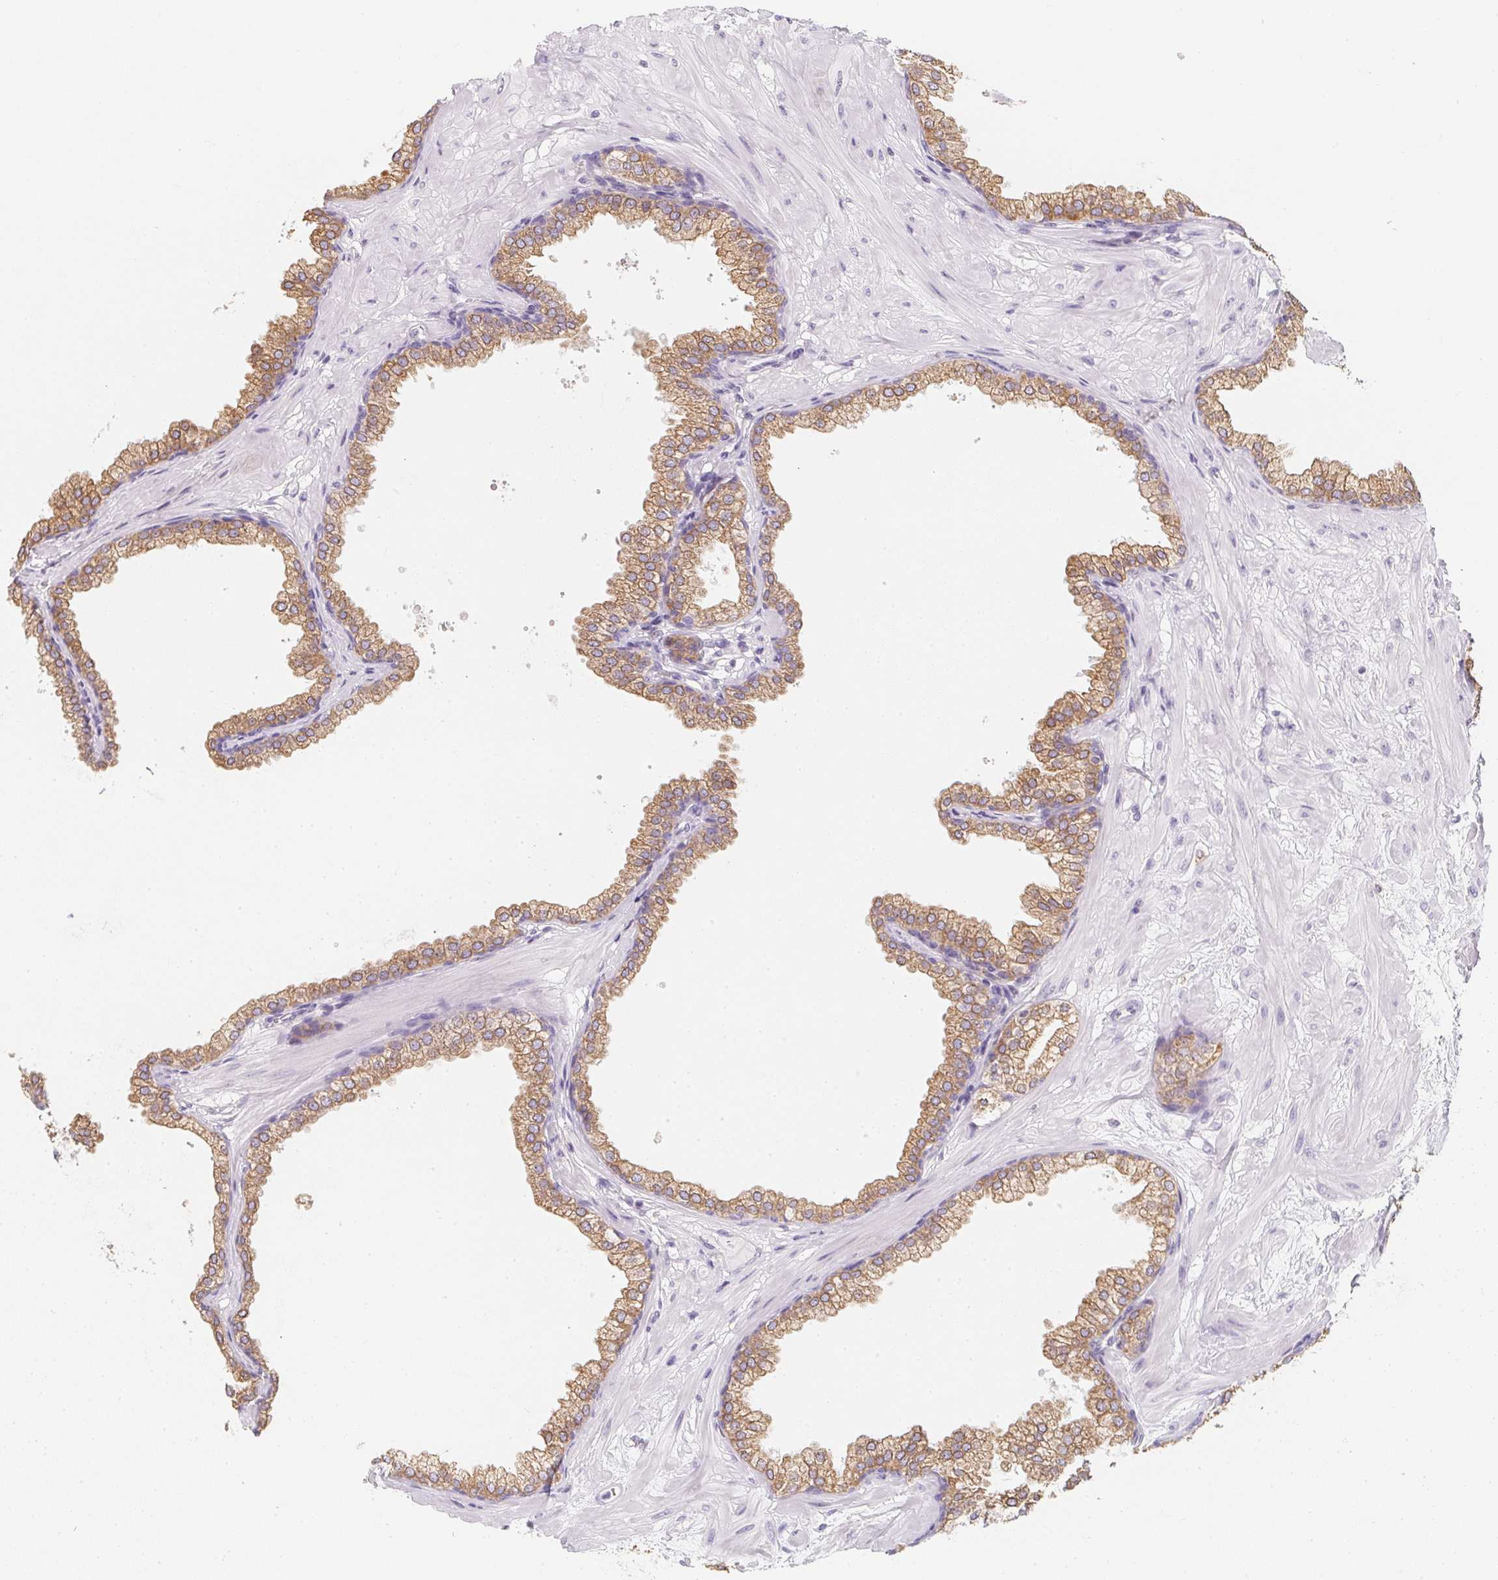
{"staining": {"intensity": "moderate", "quantity": ">75%", "location": "cytoplasmic/membranous"}, "tissue": "prostate", "cell_type": "Glandular cells", "image_type": "normal", "snomed": [{"axis": "morphology", "description": "Normal tissue, NOS"}, {"axis": "topography", "description": "Prostate"}], "caption": "Glandular cells show medium levels of moderate cytoplasmic/membranous staining in about >75% of cells in unremarkable human prostate.", "gene": "SOAT1", "patient": {"sex": "male", "age": 37}}